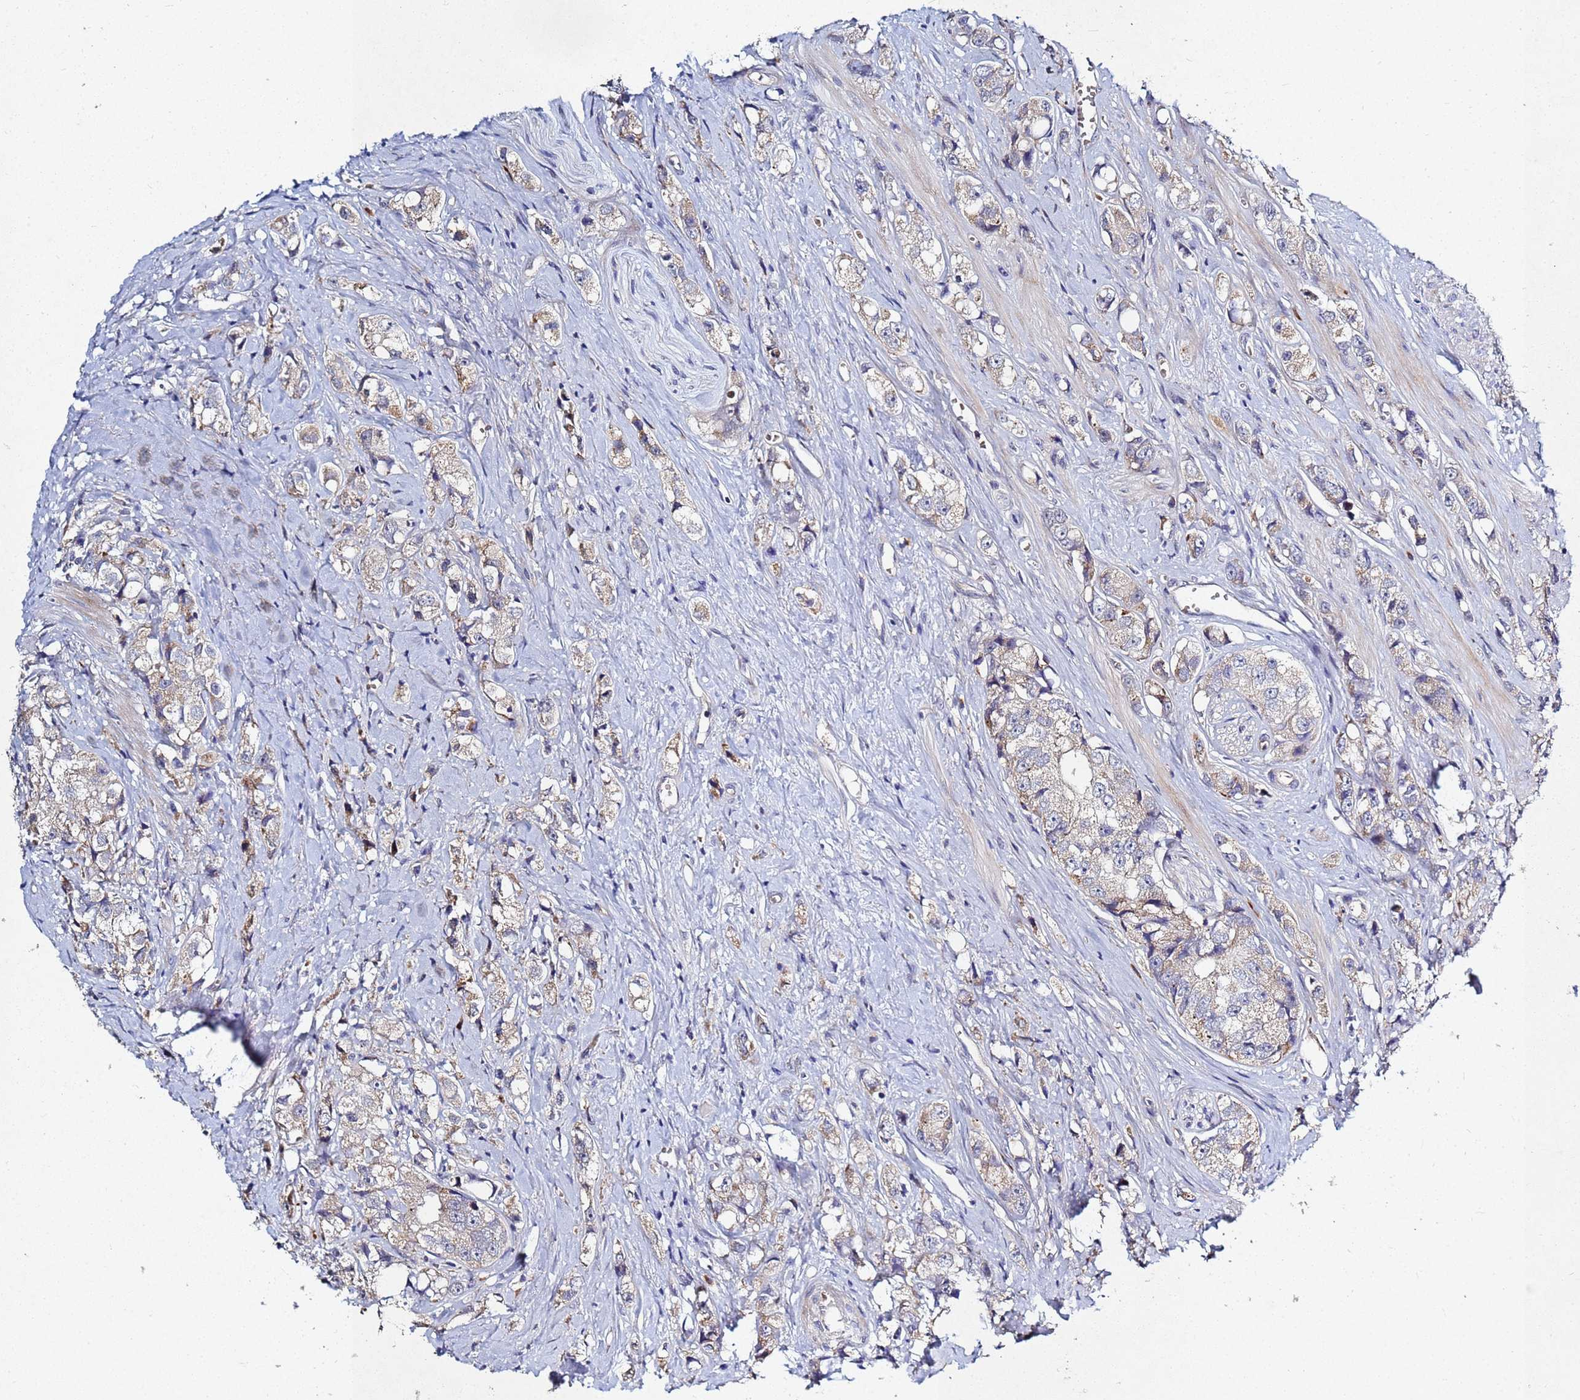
{"staining": {"intensity": "weak", "quantity": "<25%", "location": "cytoplasmic/membranous"}, "tissue": "prostate cancer", "cell_type": "Tumor cells", "image_type": "cancer", "snomed": [{"axis": "morphology", "description": "Adenocarcinoma, High grade"}, {"axis": "topography", "description": "Prostate"}], "caption": "Tumor cells are negative for protein expression in human prostate cancer. (Stains: DAB (3,3'-diaminobenzidine) immunohistochemistry (IHC) with hematoxylin counter stain, Microscopy: brightfield microscopy at high magnification).", "gene": "TNPO2", "patient": {"sex": "male", "age": 74}}